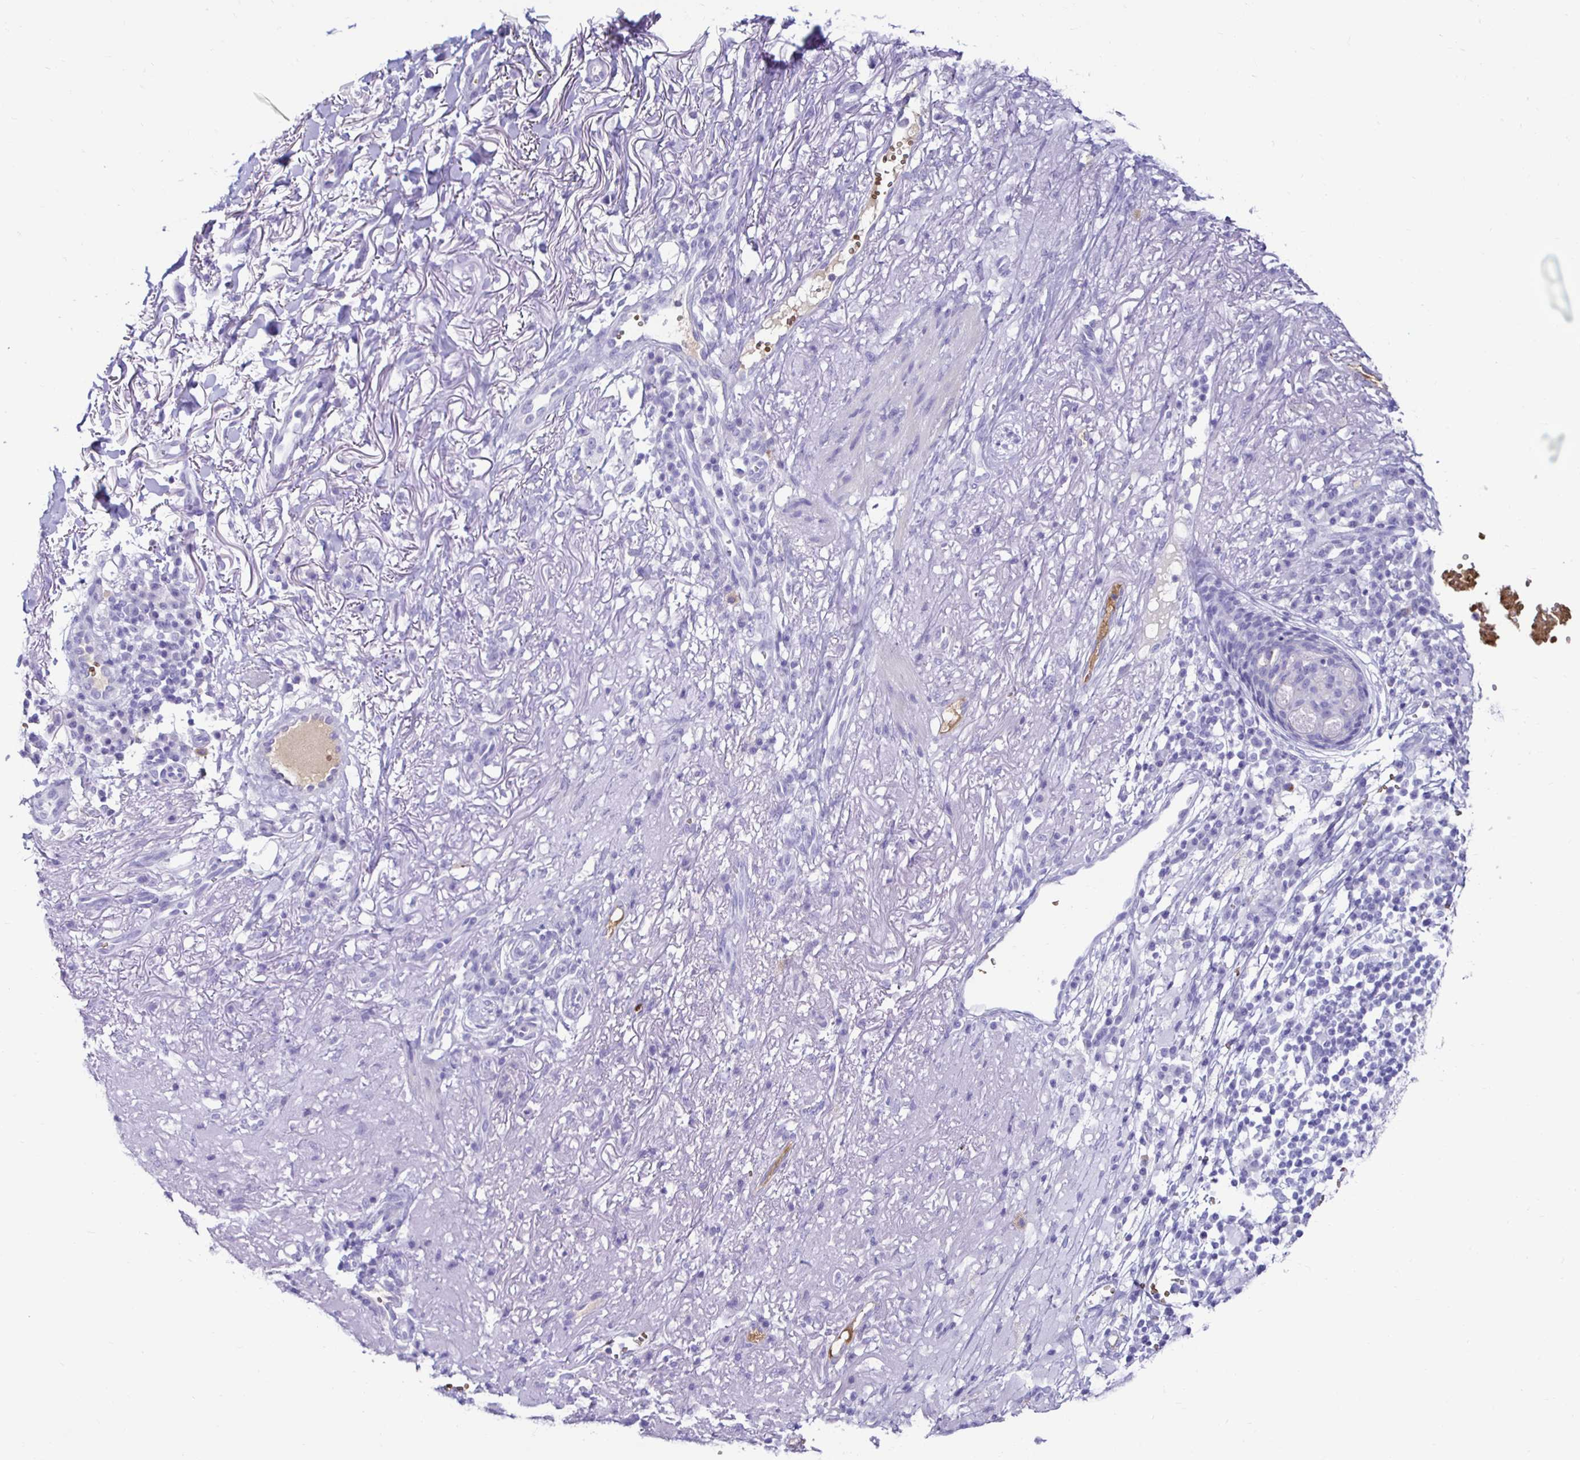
{"staining": {"intensity": "negative", "quantity": "none", "location": "none"}, "tissue": "skin cancer", "cell_type": "Tumor cells", "image_type": "cancer", "snomed": [{"axis": "morphology", "description": "Basal cell carcinoma"}, {"axis": "topography", "description": "Skin"}, {"axis": "topography", "description": "Skin of face"}], "caption": "Immunohistochemical staining of skin basal cell carcinoma demonstrates no significant staining in tumor cells.", "gene": "RHBDL3", "patient": {"sex": "female", "age": 80}}